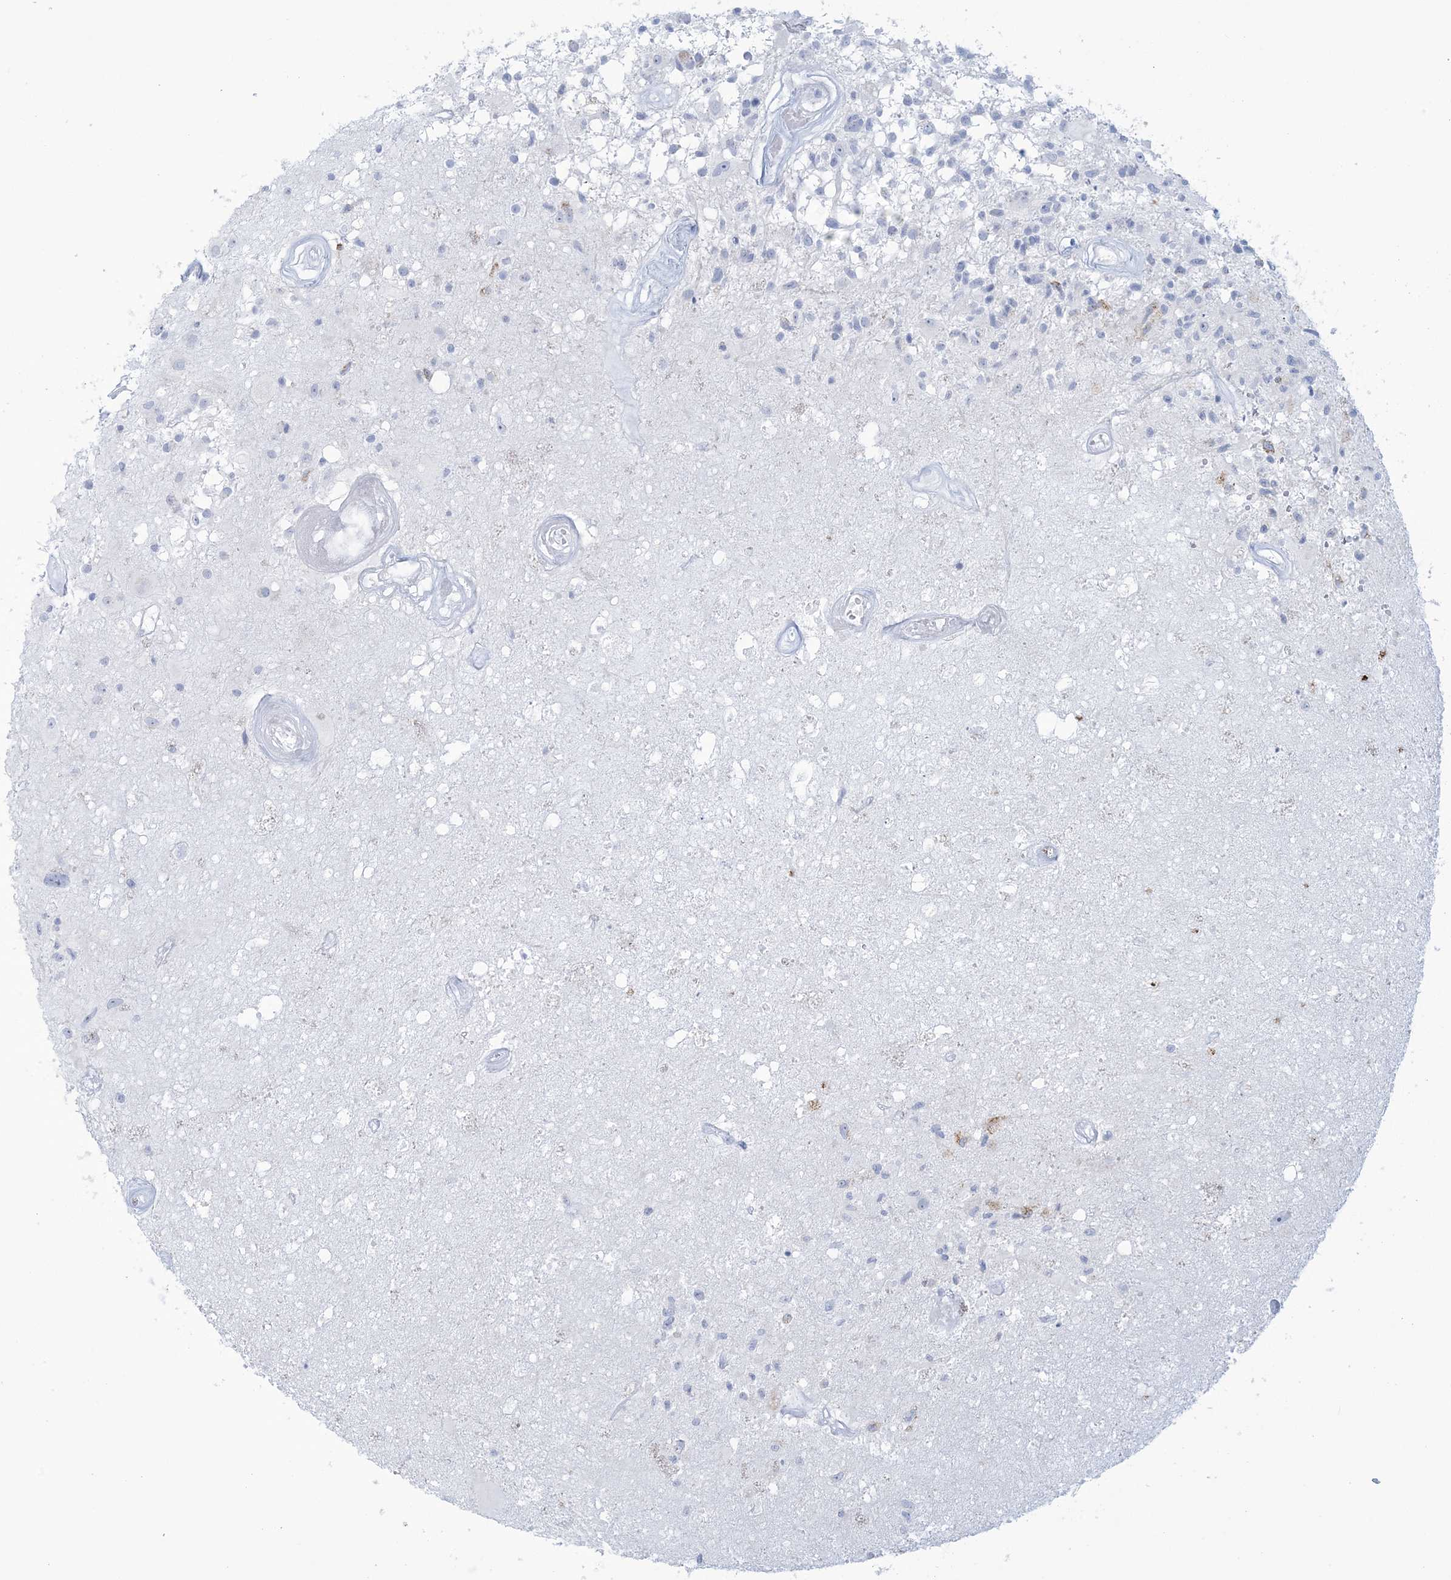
{"staining": {"intensity": "negative", "quantity": "none", "location": "none"}, "tissue": "glioma", "cell_type": "Tumor cells", "image_type": "cancer", "snomed": [{"axis": "morphology", "description": "Glioma, malignant, High grade"}, {"axis": "morphology", "description": "Glioblastoma, NOS"}, {"axis": "topography", "description": "Brain"}], "caption": "Immunohistochemistry micrograph of neoplastic tissue: human malignant glioma (high-grade) stained with DAB displays no significant protein staining in tumor cells.", "gene": "AGXT", "patient": {"sex": "male", "age": 60}}